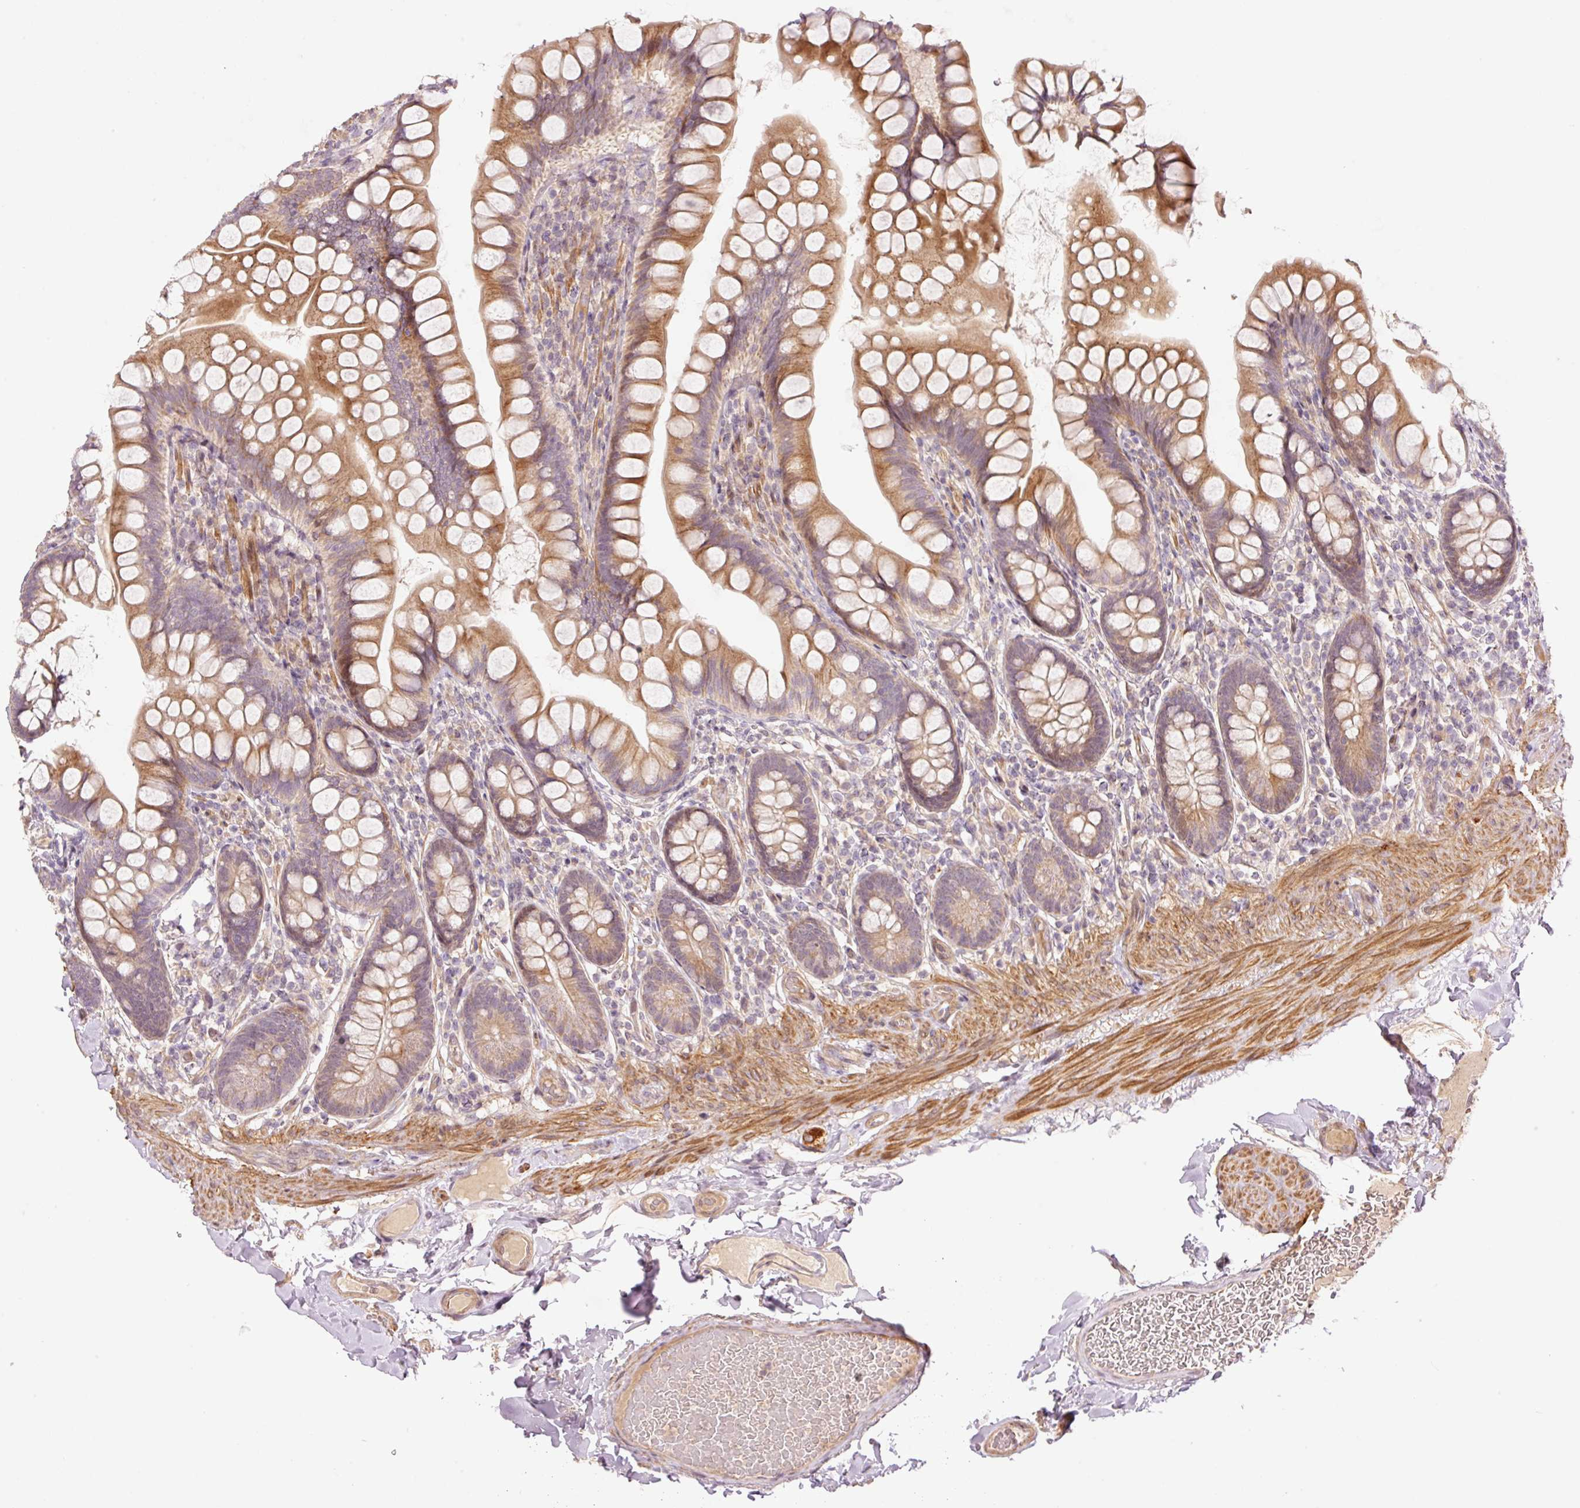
{"staining": {"intensity": "moderate", "quantity": ">75%", "location": "cytoplasmic/membranous"}, "tissue": "small intestine", "cell_type": "Glandular cells", "image_type": "normal", "snomed": [{"axis": "morphology", "description": "Normal tissue, NOS"}, {"axis": "topography", "description": "Small intestine"}], "caption": "IHC histopathology image of unremarkable small intestine: small intestine stained using IHC exhibits medium levels of moderate protein expression localized specifically in the cytoplasmic/membranous of glandular cells, appearing as a cytoplasmic/membranous brown color.", "gene": "SLC29A3", "patient": {"sex": "male", "age": 70}}